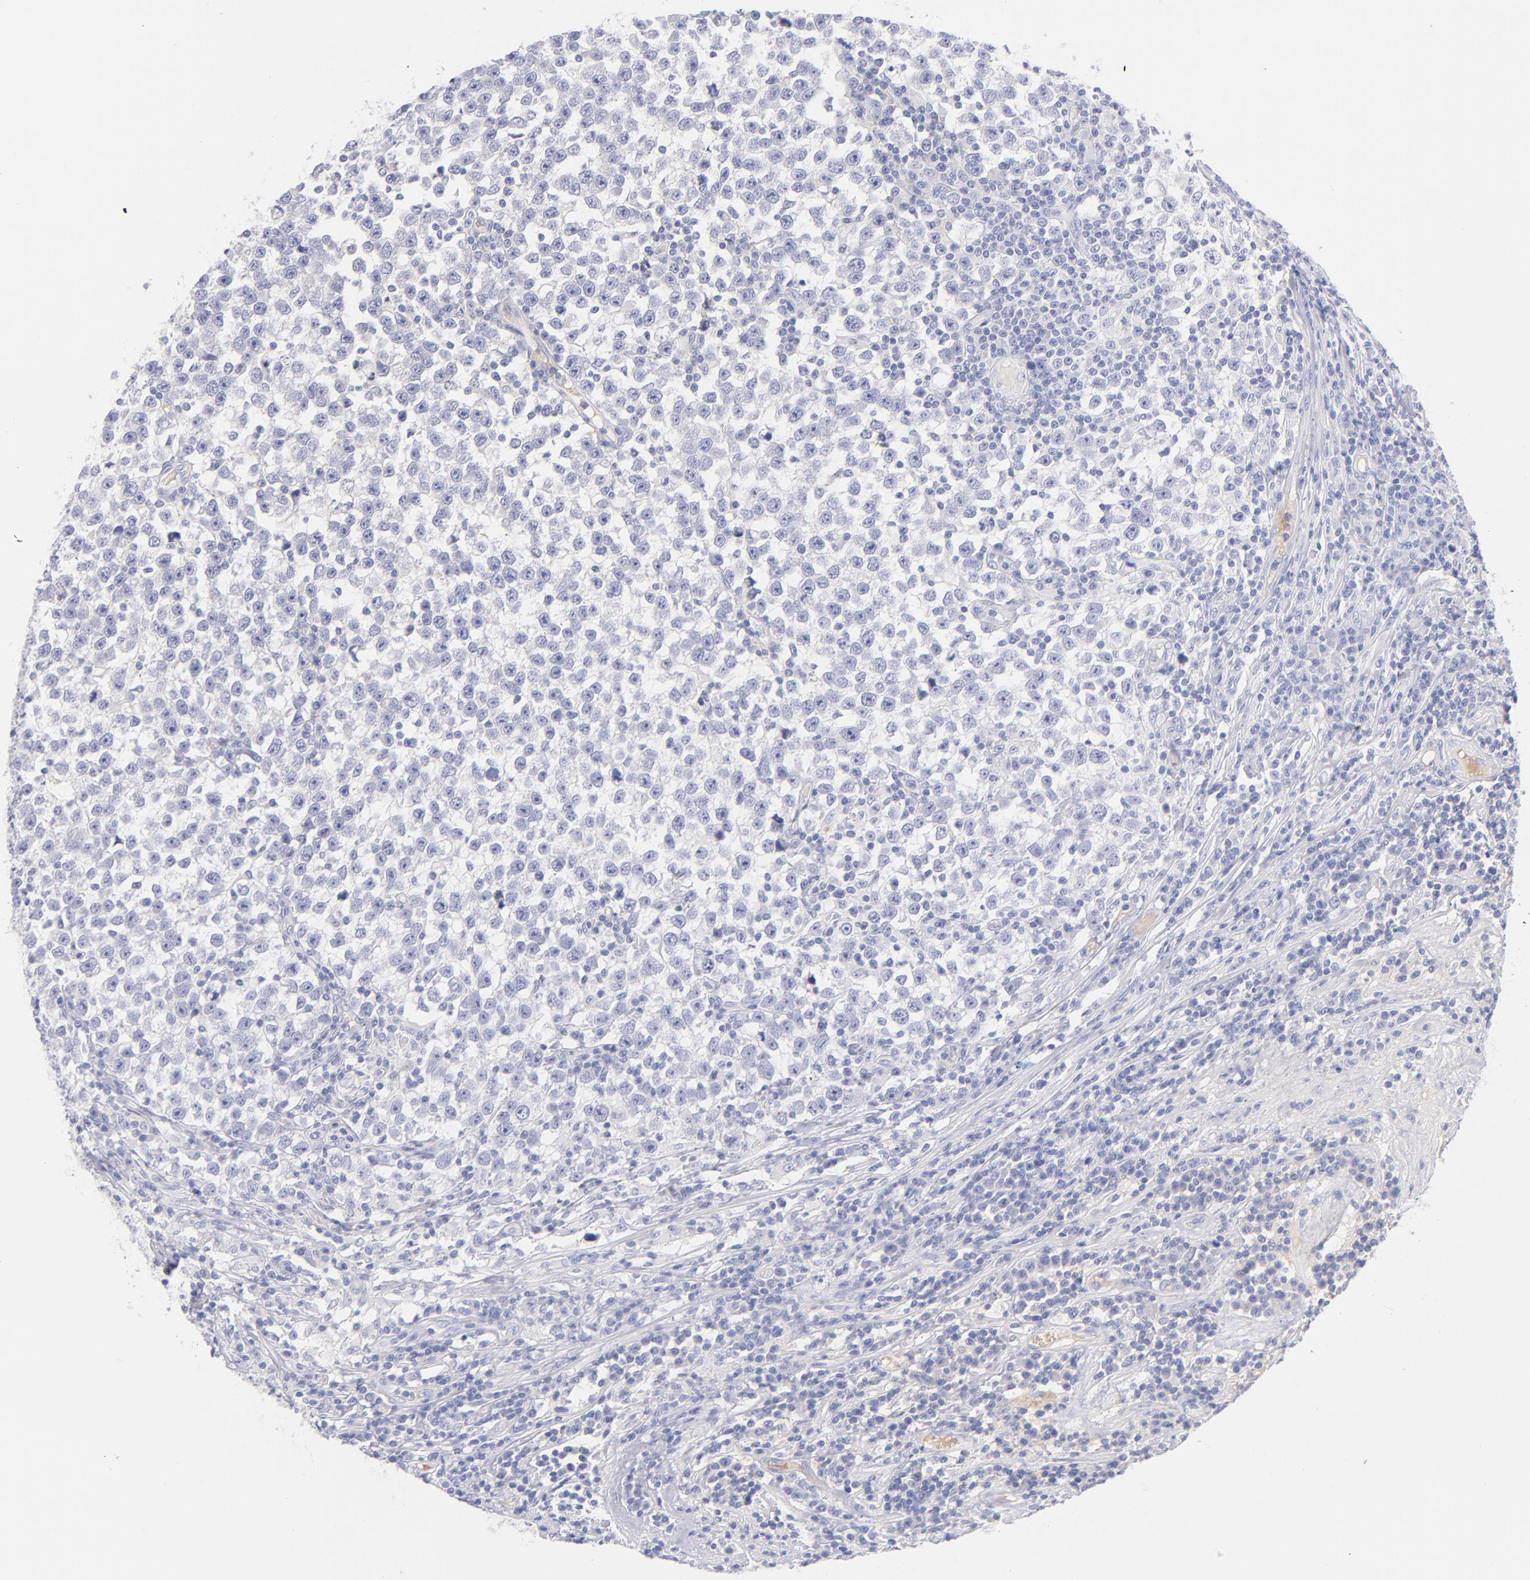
{"staining": {"intensity": "negative", "quantity": "none", "location": "none"}, "tissue": "testis cancer", "cell_type": "Tumor cells", "image_type": "cancer", "snomed": [{"axis": "morphology", "description": "Seminoma, NOS"}, {"axis": "topography", "description": "Testis"}], "caption": "This is an IHC micrograph of testis cancer (seminoma). There is no staining in tumor cells.", "gene": "HP", "patient": {"sex": "male", "age": 43}}